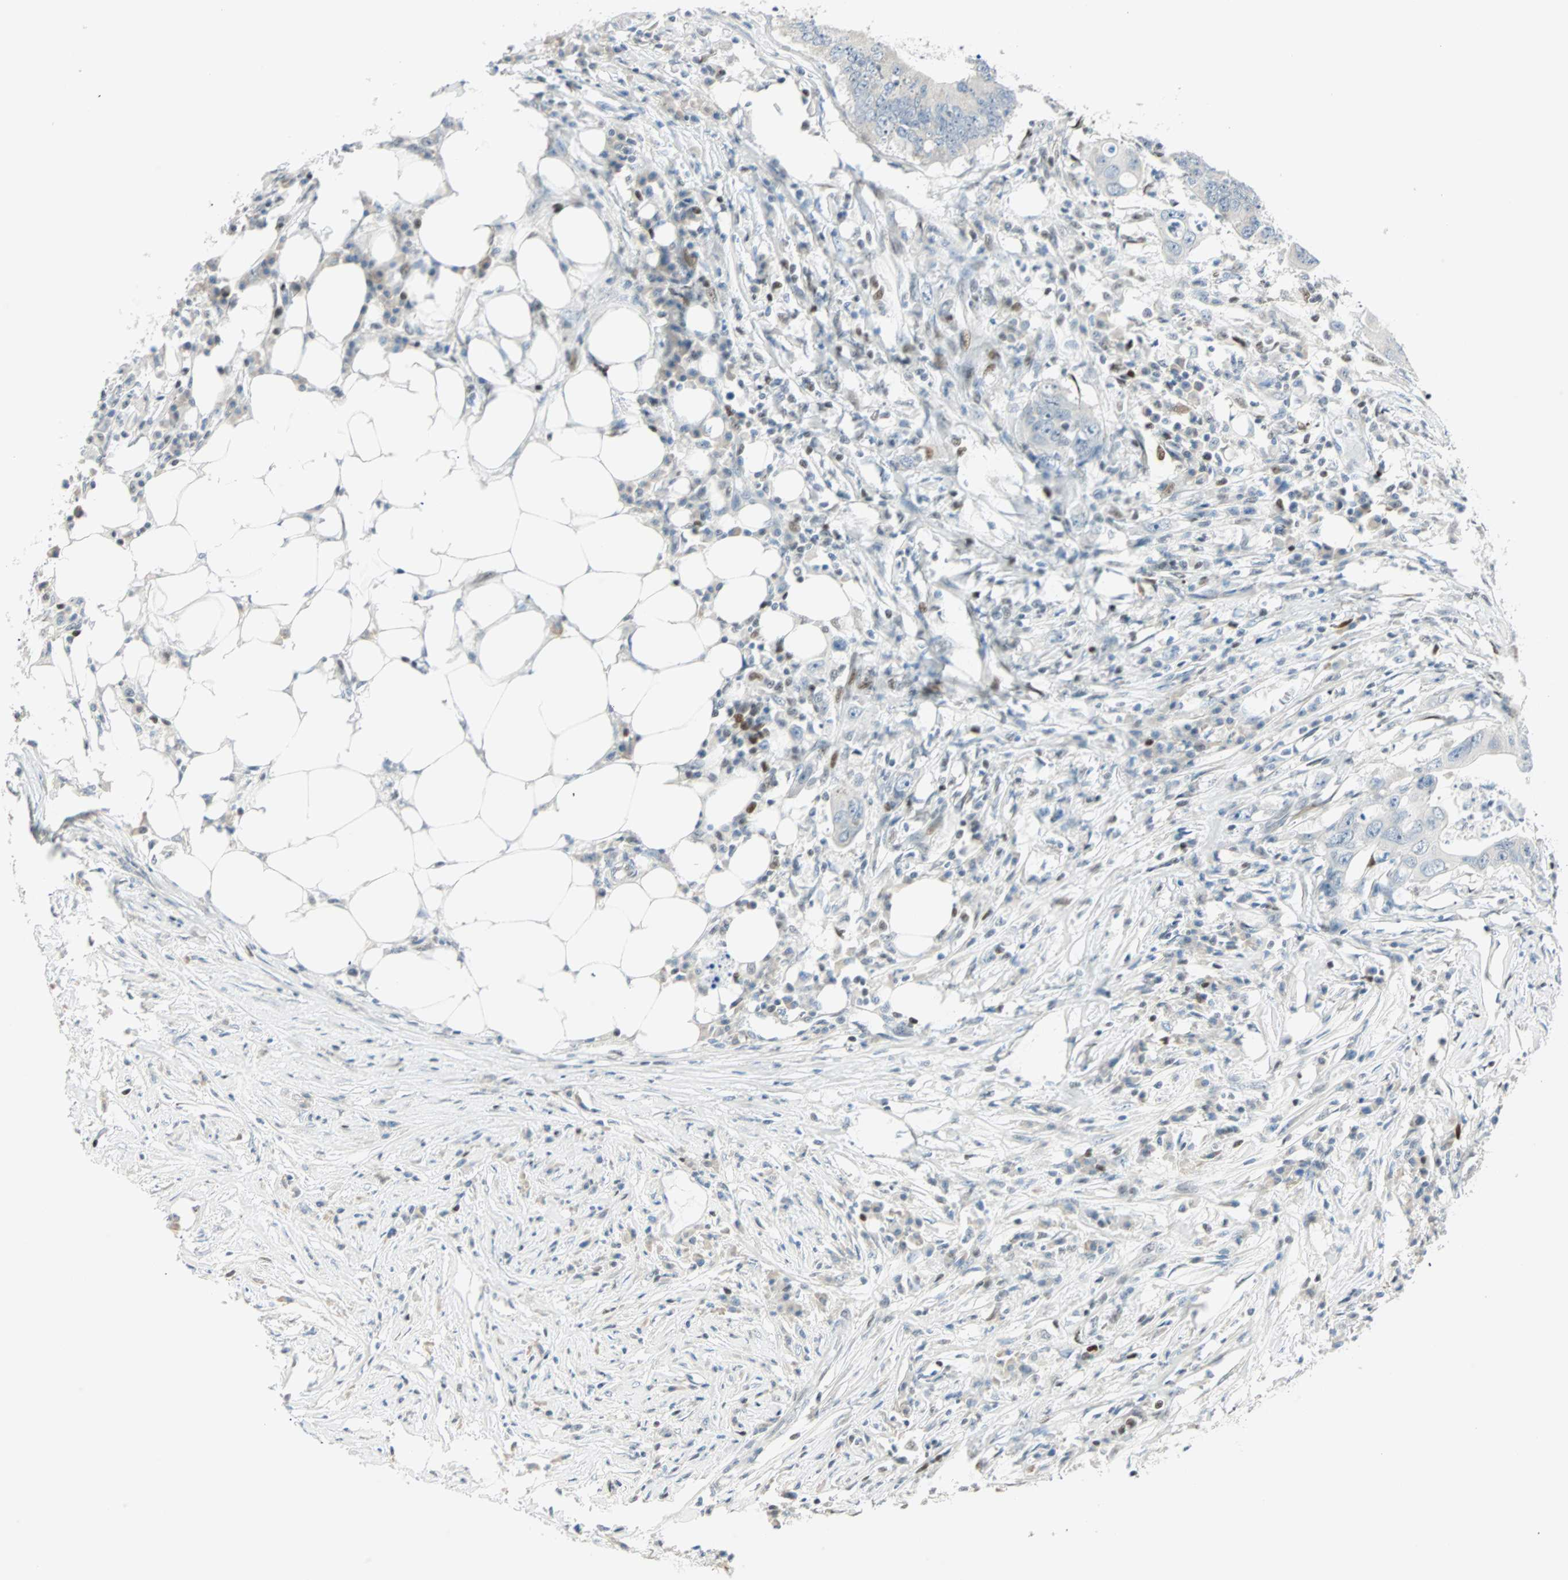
{"staining": {"intensity": "weak", "quantity": "<25%", "location": "cytoplasmic/membranous"}, "tissue": "colorectal cancer", "cell_type": "Tumor cells", "image_type": "cancer", "snomed": [{"axis": "morphology", "description": "Adenocarcinoma, NOS"}, {"axis": "topography", "description": "Colon"}], "caption": "Tumor cells are negative for brown protein staining in colorectal cancer (adenocarcinoma). (Stains: DAB (3,3'-diaminobenzidine) immunohistochemistry (IHC) with hematoxylin counter stain, Microscopy: brightfield microscopy at high magnification).", "gene": "MSX2", "patient": {"sex": "male", "age": 71}}